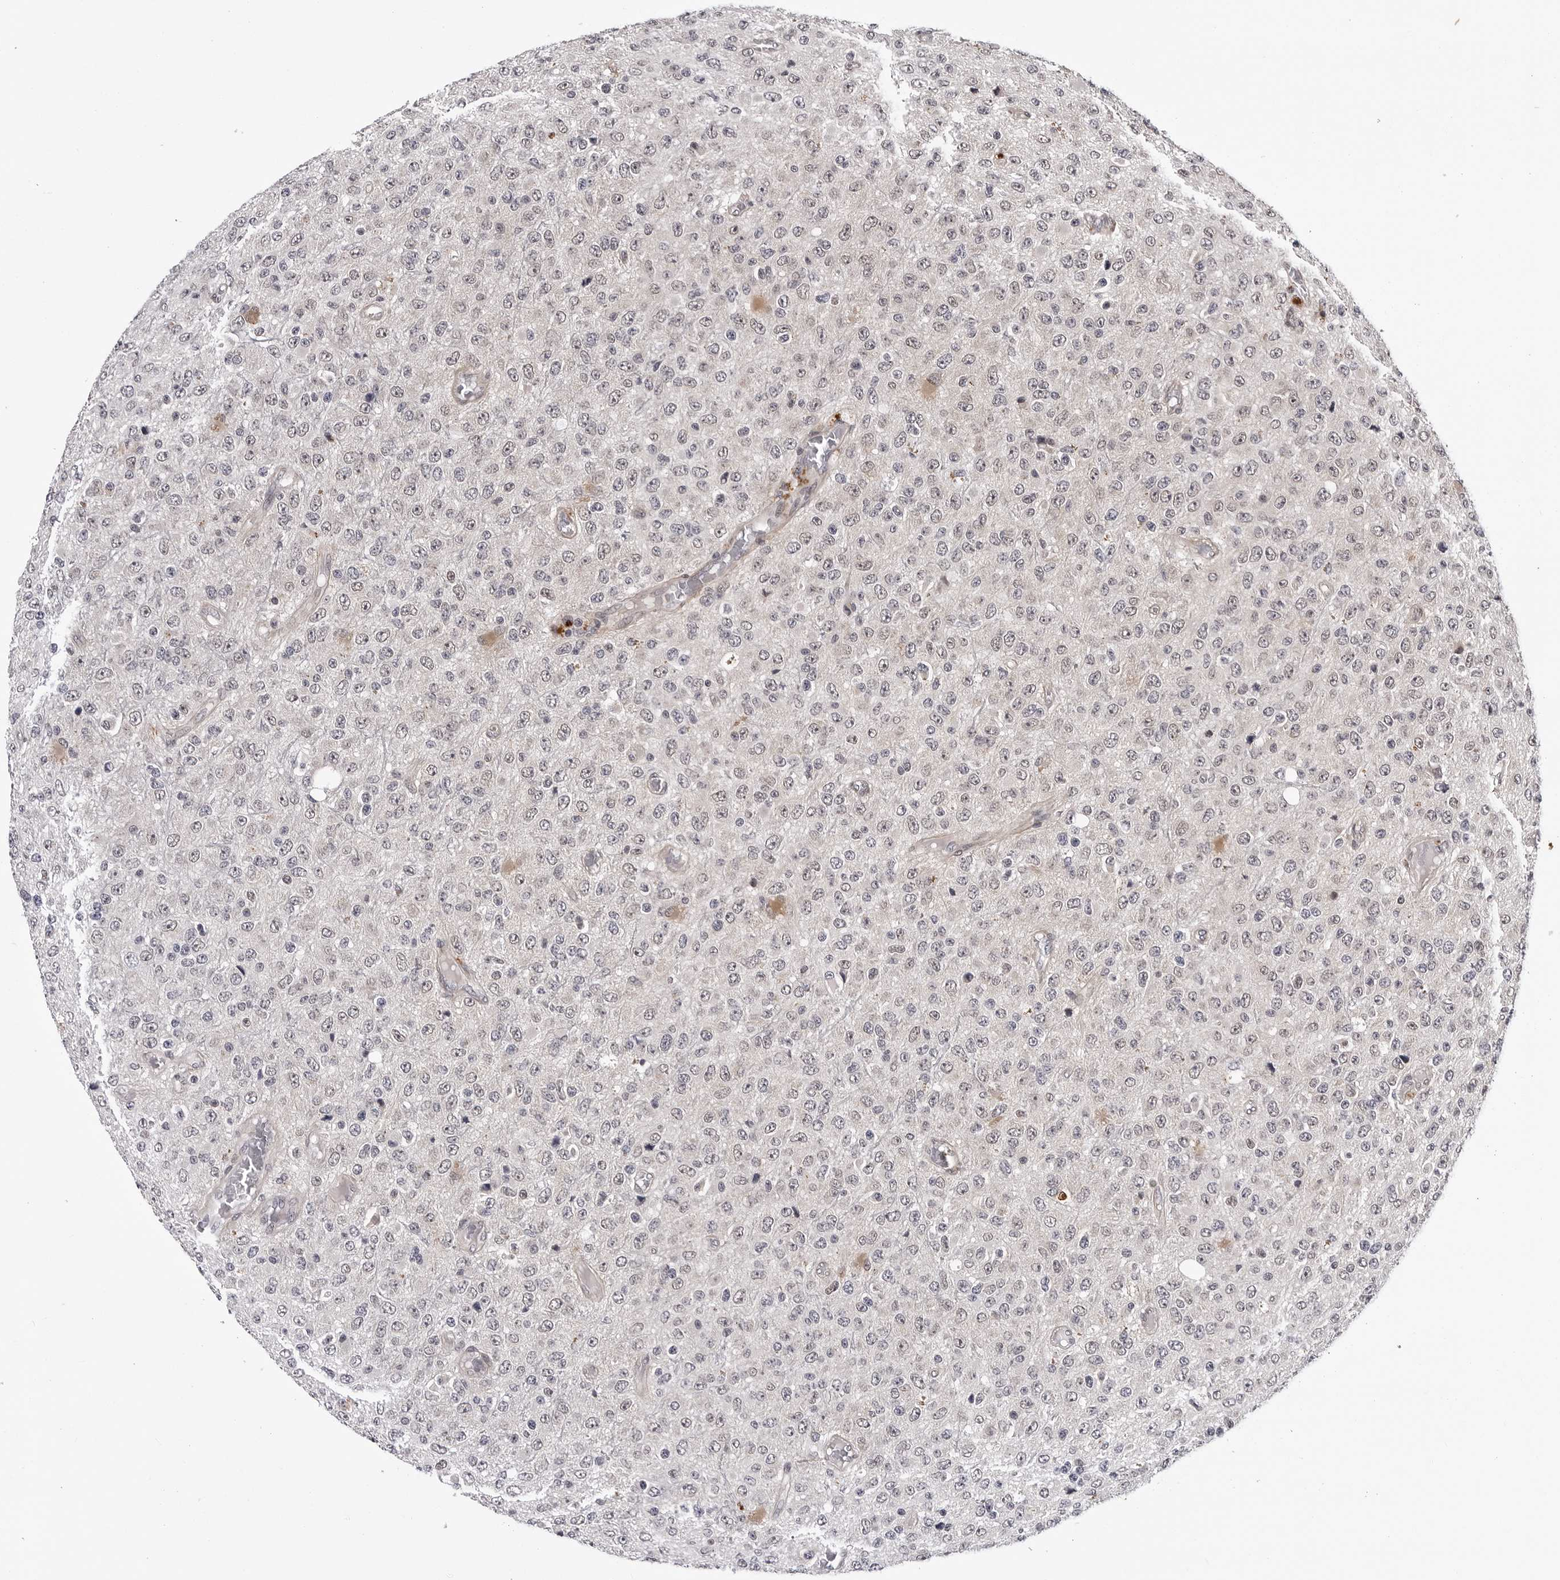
{"staining": {"intensity": "negative", "quantity": "none", "location": "none"}, "tissue": "glioma", "cell_type": "Tumor cells", "image_type": "cancer", "snomed": [{"axis": "morphology", "description": "Glioma, malignant, High grade"}, {"axis": "topography", "description": "pancreas cauda"}], "caption": "This is an immunohistochemistry (IHC) histopathology image of glioma. There is no expression in tumor cells.", "gene": "KIAA1614", "patient": {"sex": "male", "age": 60}}